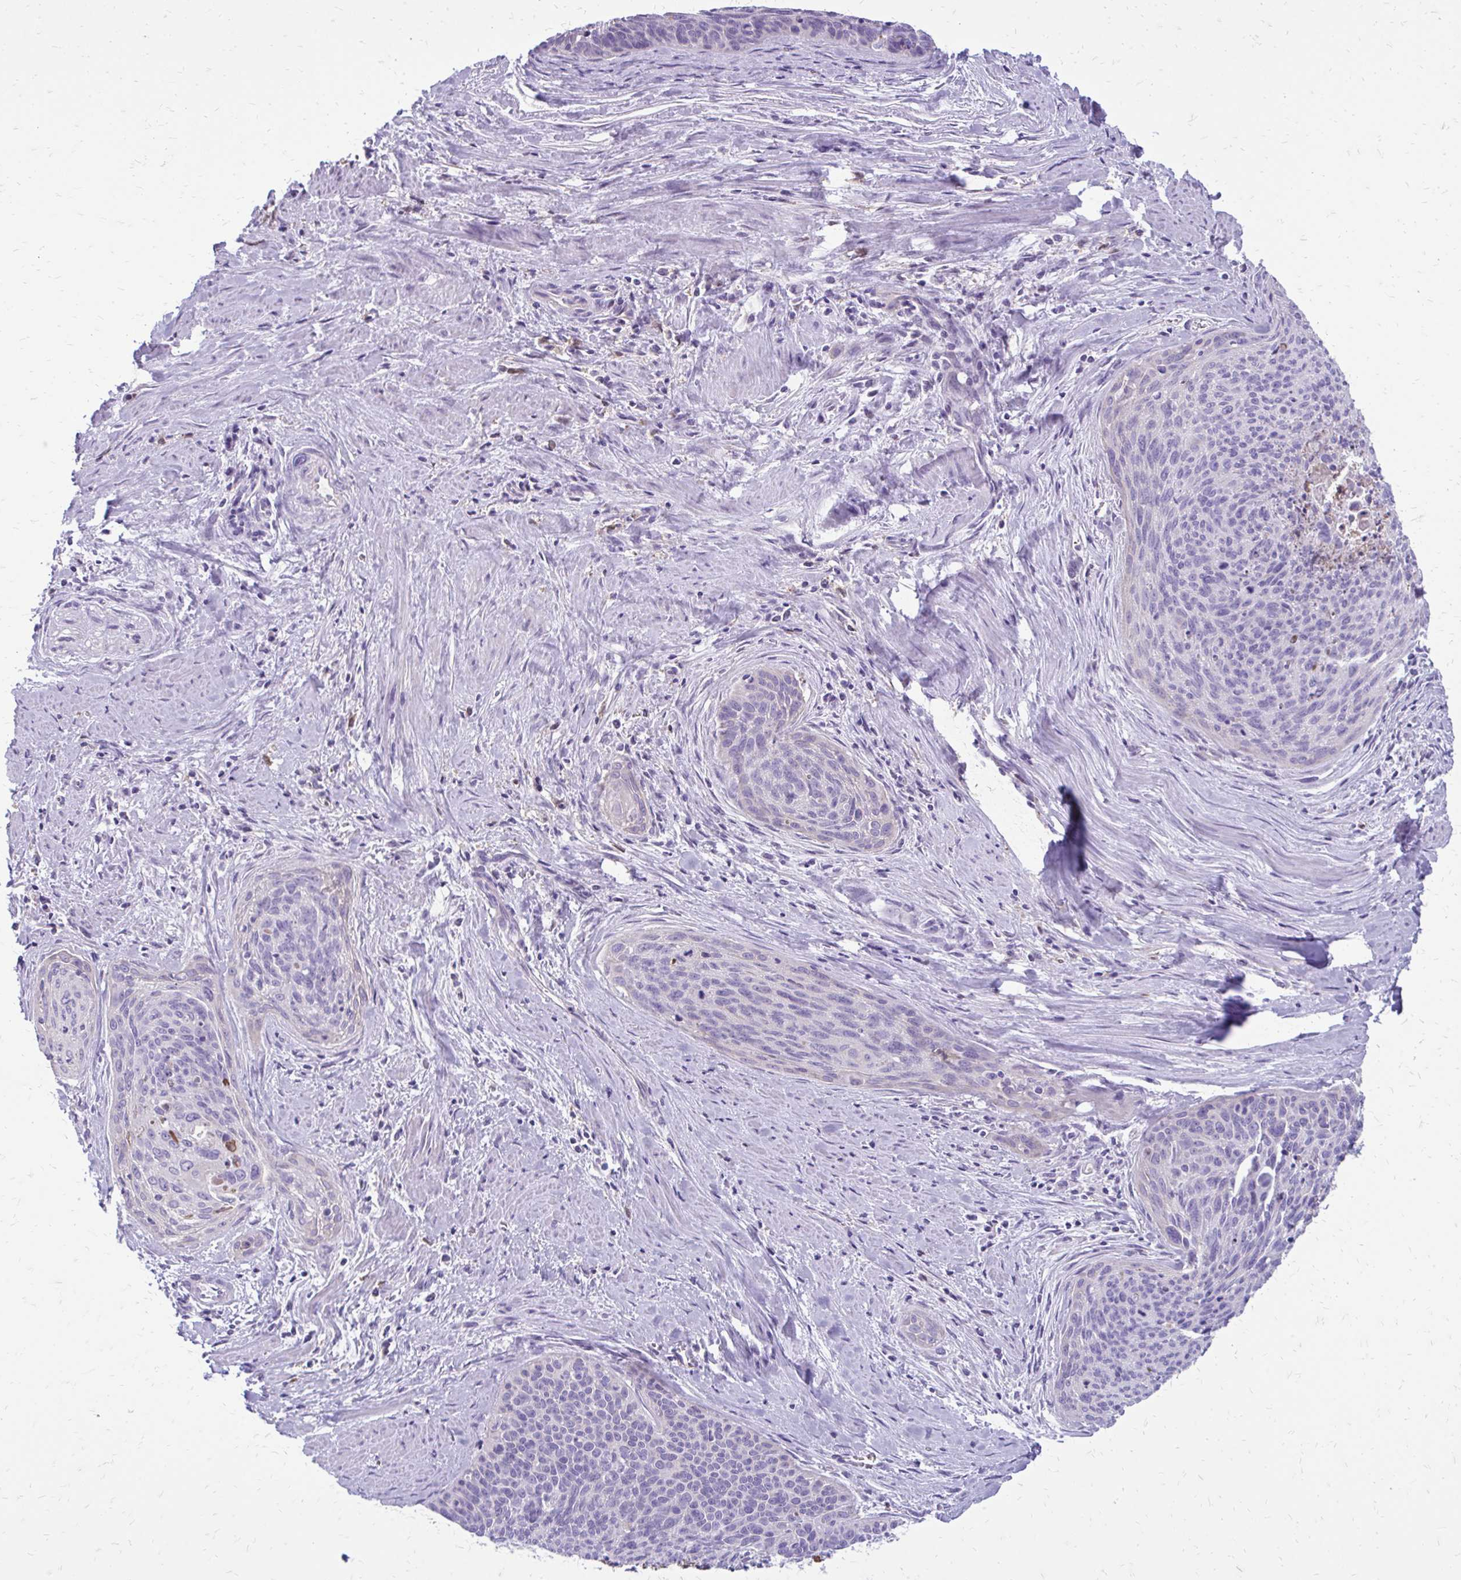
{"staining": {"intensity": "negative", "quantity": "none", "location": "none"}, "tissue": "cervical cancer", "cell_type": "Tumor cells", "image_type": "cancer", "snomed": [{"axis": "morphology", "description": "Squamous cell carcinoma, NOS"}, {"axis": "topography", "description": "Cervix"}], "caption": "DAB immunohistochemical staining of human cervical cancer (squamous cell carcinoma) exhibits no significant expression in tumor cells.", "gene": "SIGLEC11", "patient": {"sex": "female", "age": 55}}